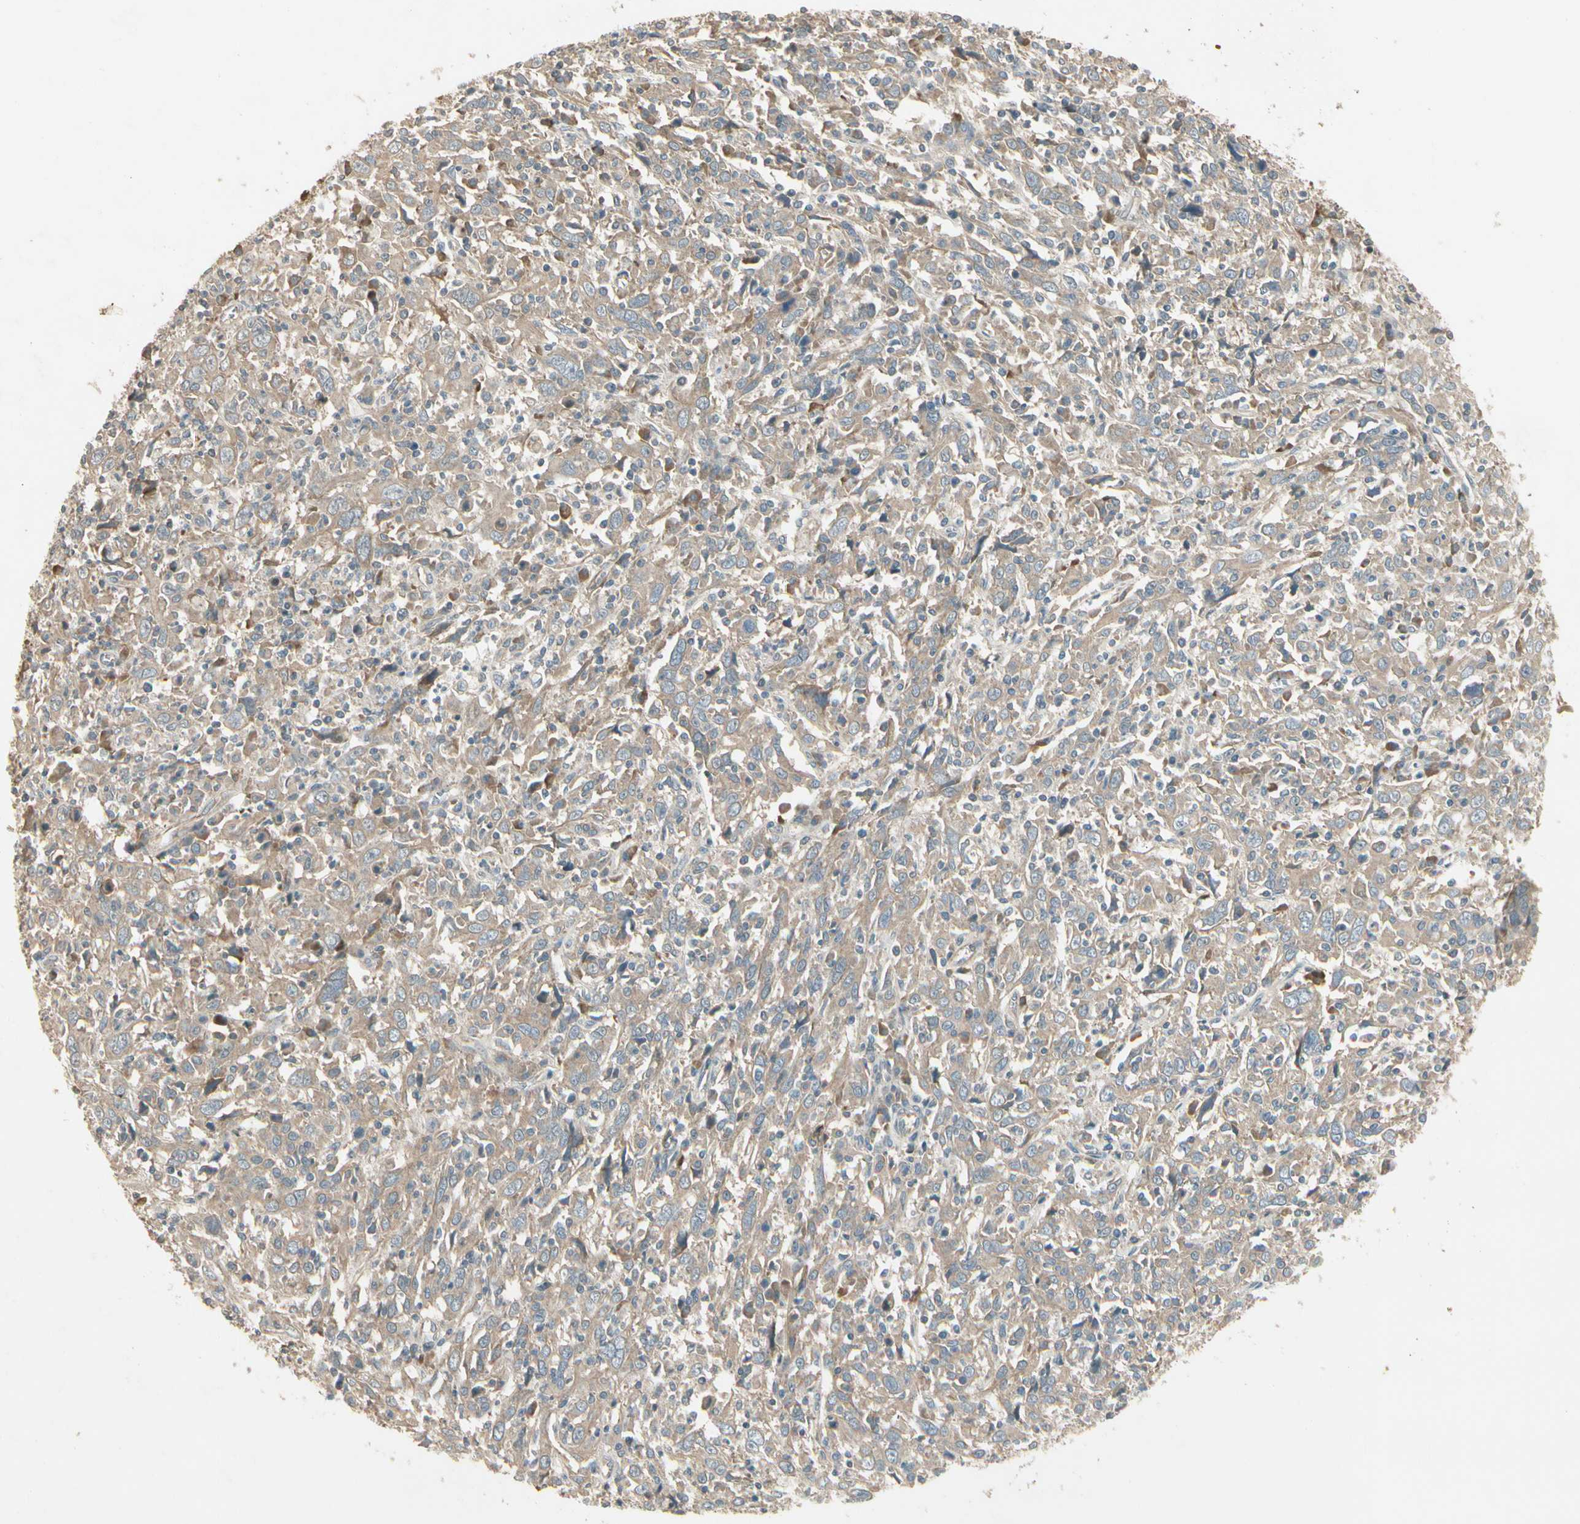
{"staining": {"intensity": "weak", "quantity": ">75%", "location": "cytoplasmic/membranous"}, "tissue": "cervical cancer", "cell_type": "Tumor cells", "image_type": "cancer", "snomed": [{"axis": "morphology", "description": "Squamous cell carcinoma, NOS"}, {"axis": "topography", "description": "Cervix"}], "caption": "A micrograph of cervical cancer stained for a protein displays weak cytoplasmic/membranous brown staining in tumor cells.", "gene": "ACVR1", "patient": {"sex": "female", "age": 46}}